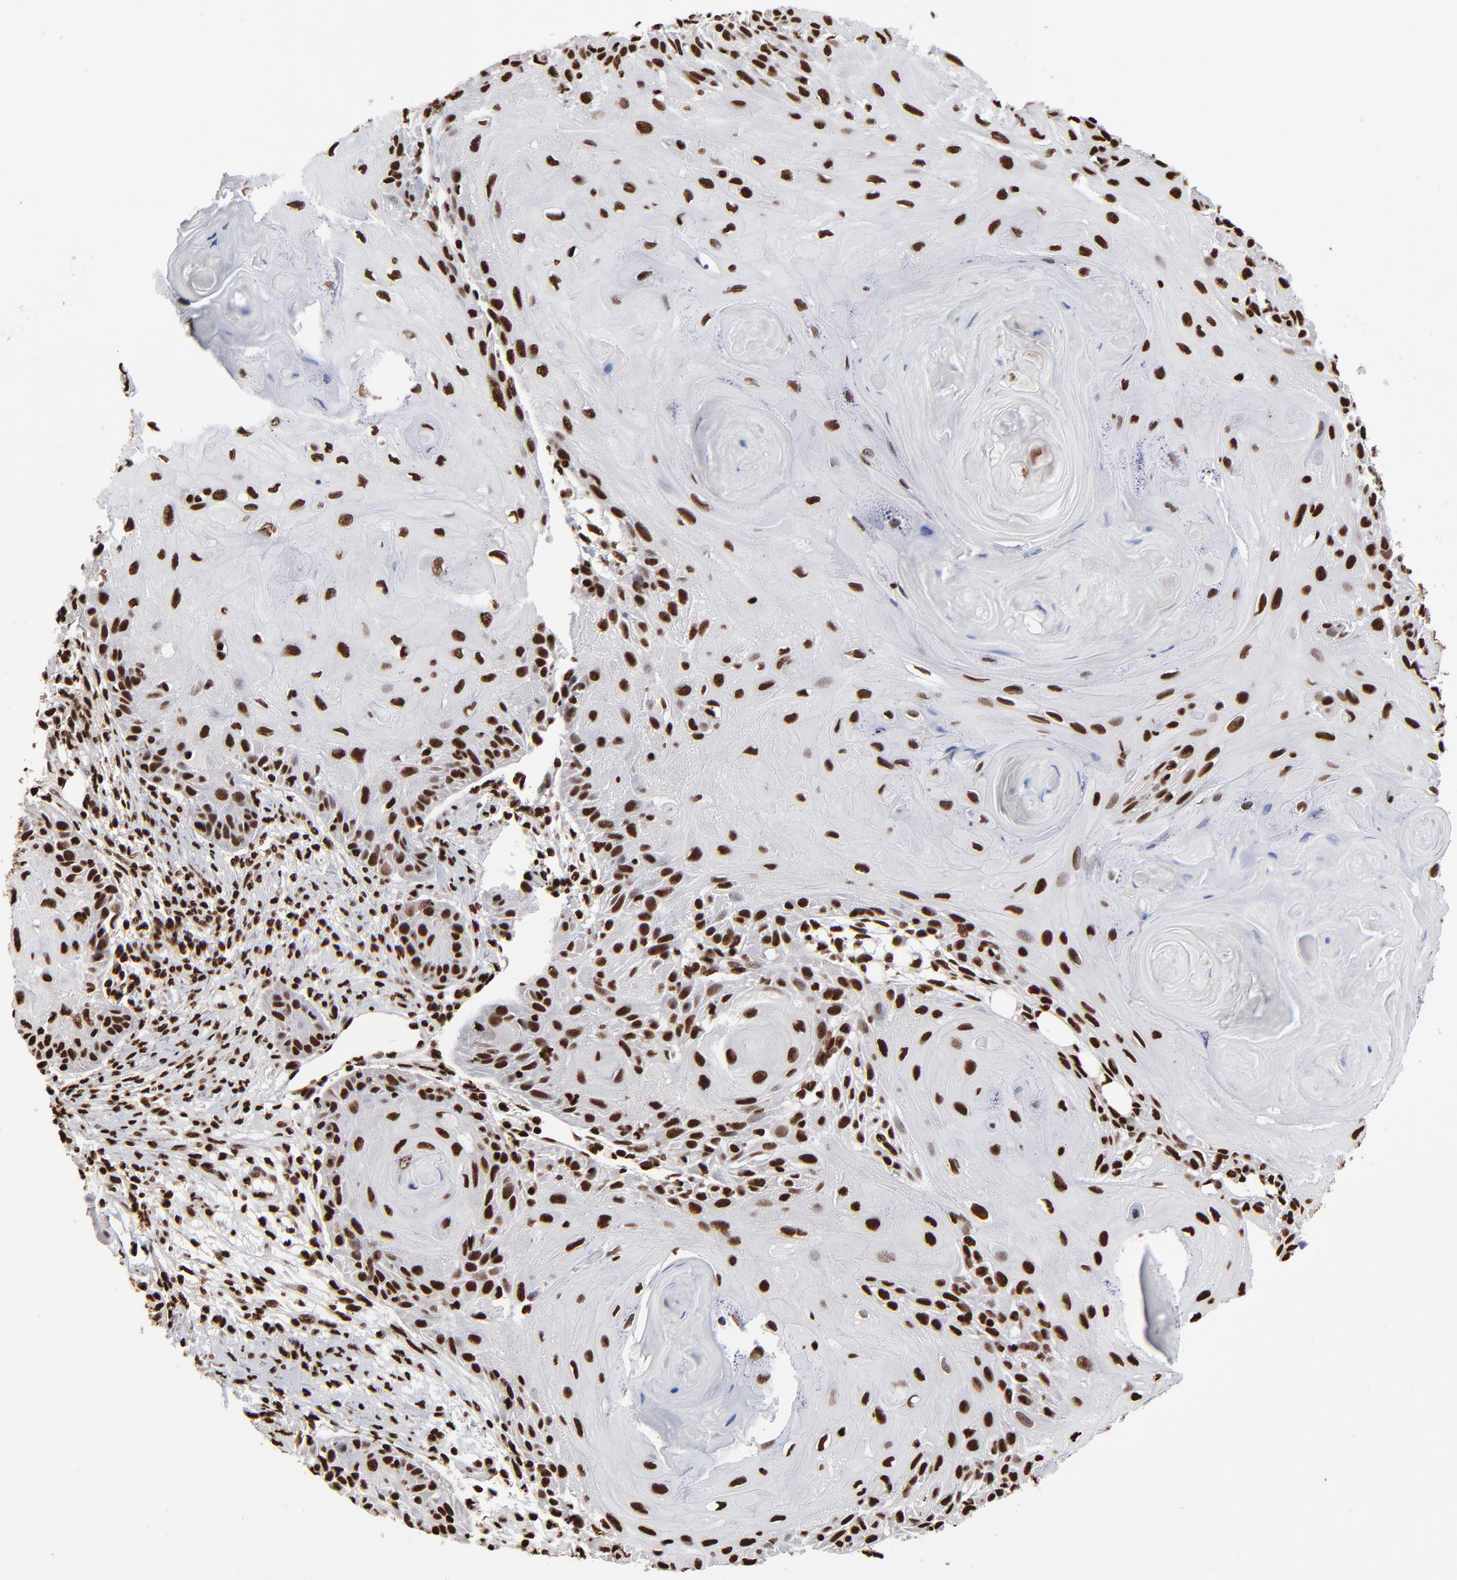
{"staining": {"intensity": "strong", "quantity": ">75%", "location": "nuclear"}, "tissue": "skin cancer", "cell_type": "Tumor cells", "image_type": "cancer", "snomed": [{"axis": "morphology", "description": "Squamous cell carcinoma, NOS"}, {"axis": "topography", "description": "Skin"}], "caption": "Skin cancer was stained to show a protein in brown. There is high levels of strong nuclear staining in about >75% of tumor cells. (Brightfield microscopy of DAB IHC at high magnification).", "gene": "ZNF544", "patient": {"sex": "female", "age": 88}}